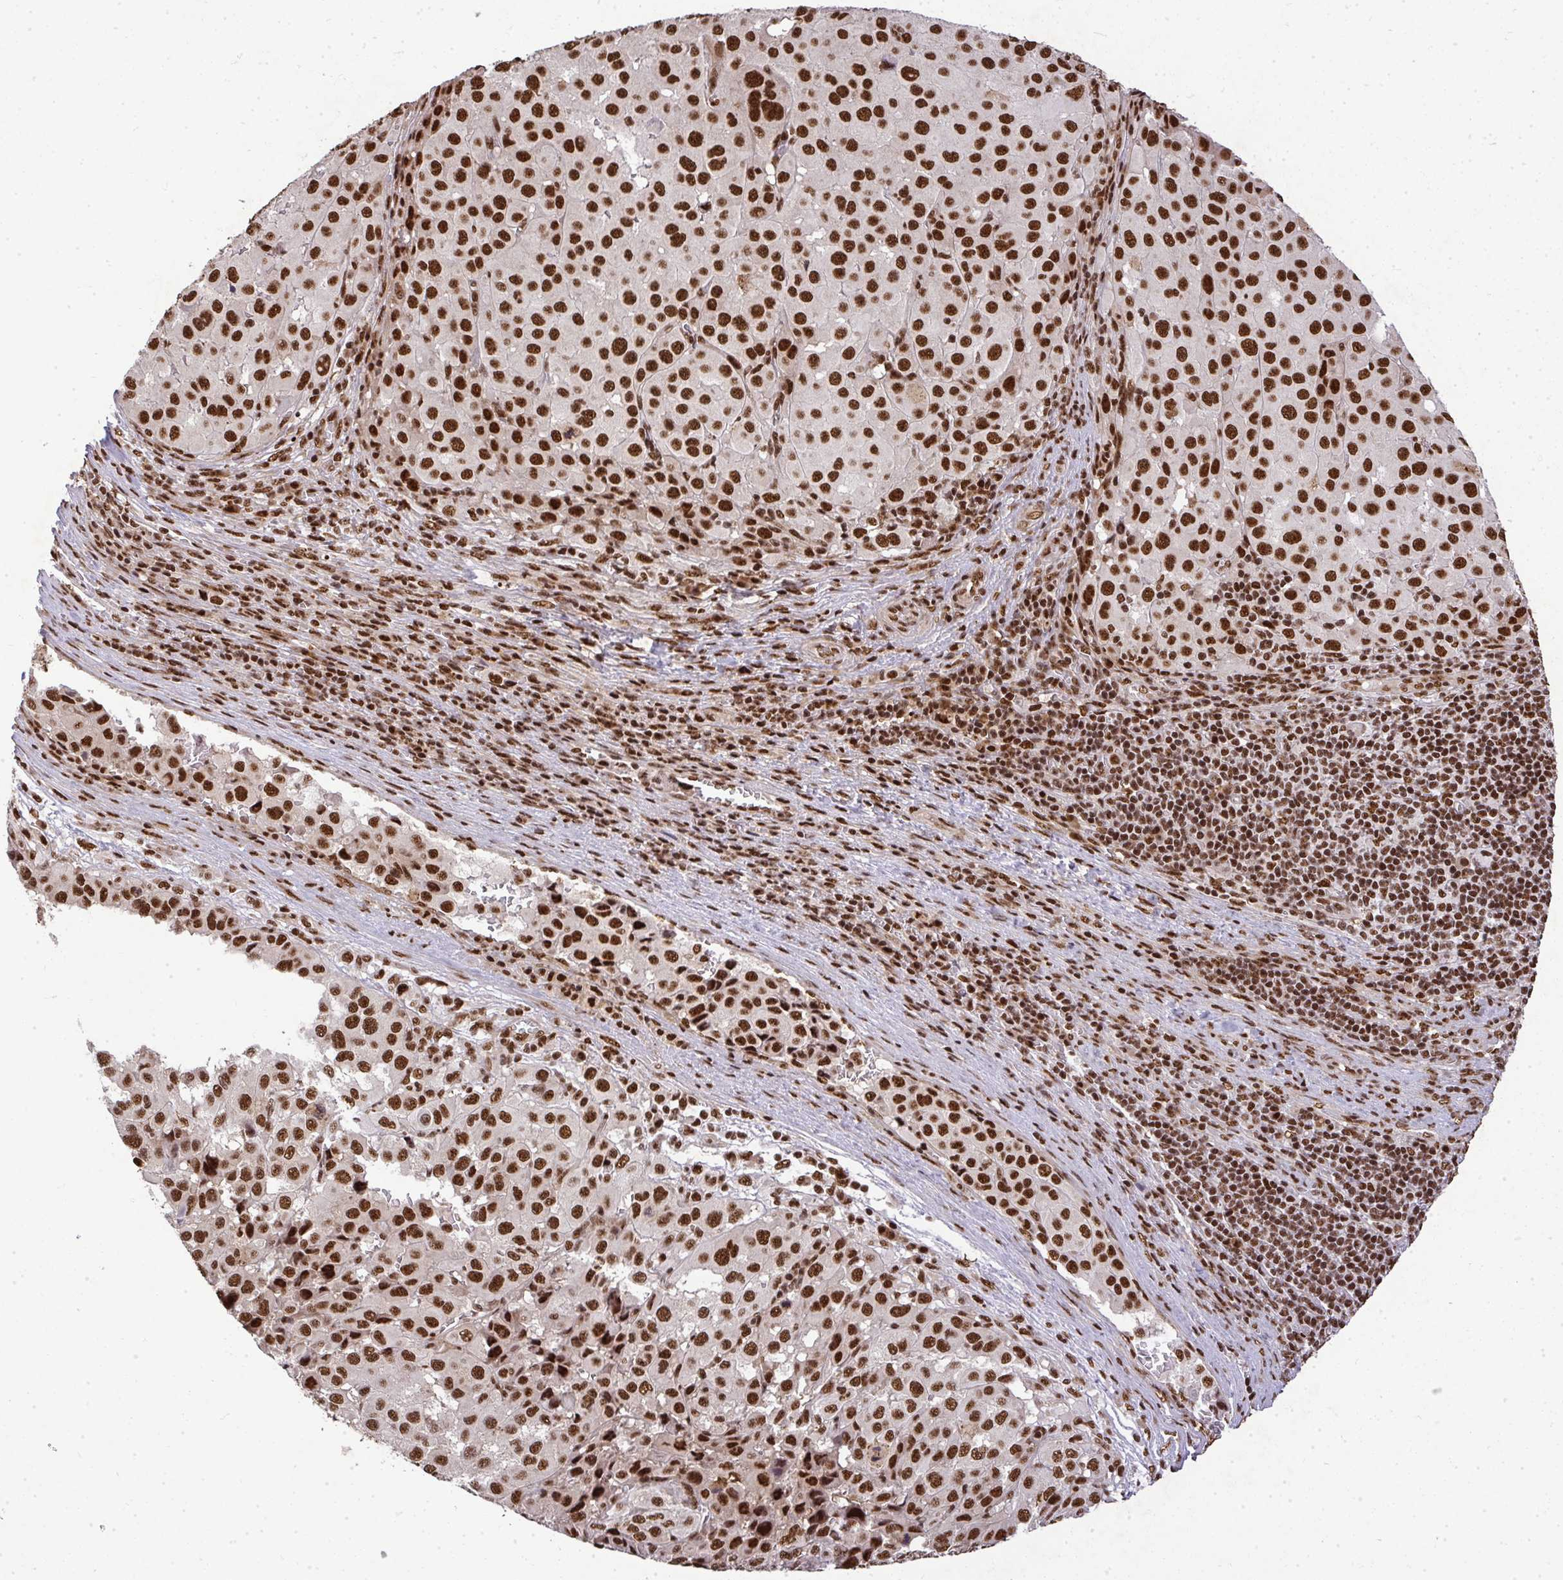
{"staining": {"intensity": "strong", "quantity": ">75%", "location": "nuclear"}, "tissue": "melanoma", "cell_type": "Tumor cells", "image_type": "cancer", "snomed": [{"axis": "morphology", "description": "Malignant melanoma, Metastatic site"}, {"axis": "topography", "description": "Lymph node"}], "caption": "Strong nuclear protein staining is appreciated in approximately >75% of tumor cells in melanoma.", "gene": "U2AF1", "patient": {"sex": "female", "age": 65}}